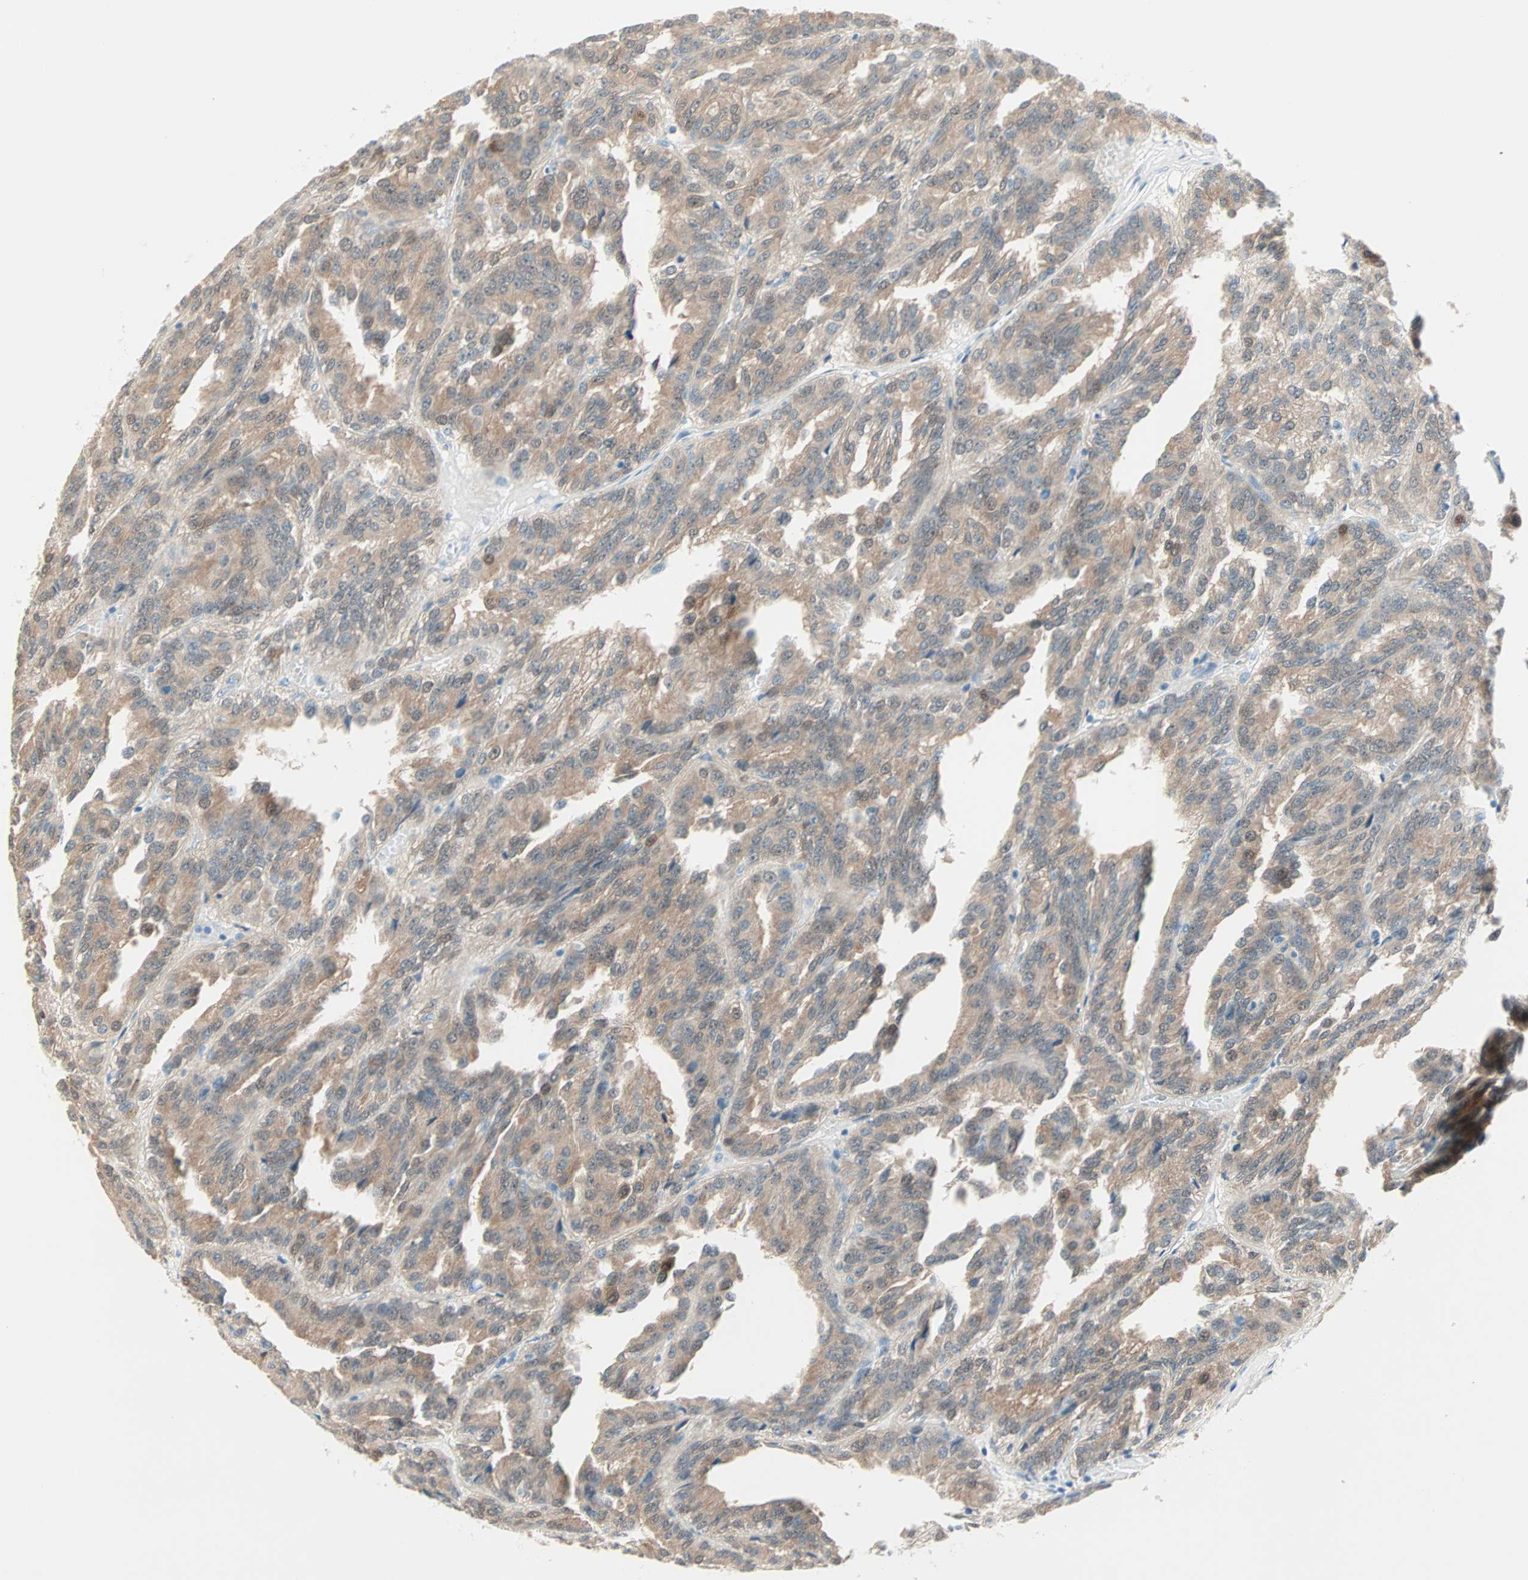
{"staining": {"intensity": "moderate", "quantity": ">75%", "location": "cytoplasmic/membranous"}, "tissue": "renal cancer", "cell_type": "Tumor cells", "image_type": "cancer", "snomed": [{"axis": "morphology", "description": "Adenocarcinoma, NOS"}, {"axis": "topography", "description": "Kidney"}], "caption": "Immunohistochemical staining of human renal cancer (adenocarcinoma) shows medium levels of moderate cytoplasmic/membranous staining in approximately >75% of tumor cells. (Brightfield microscopy of DAB IHC at high magnification).", "gene": "SULT1C2", "patient": {"sex": "male", "age": 46}}